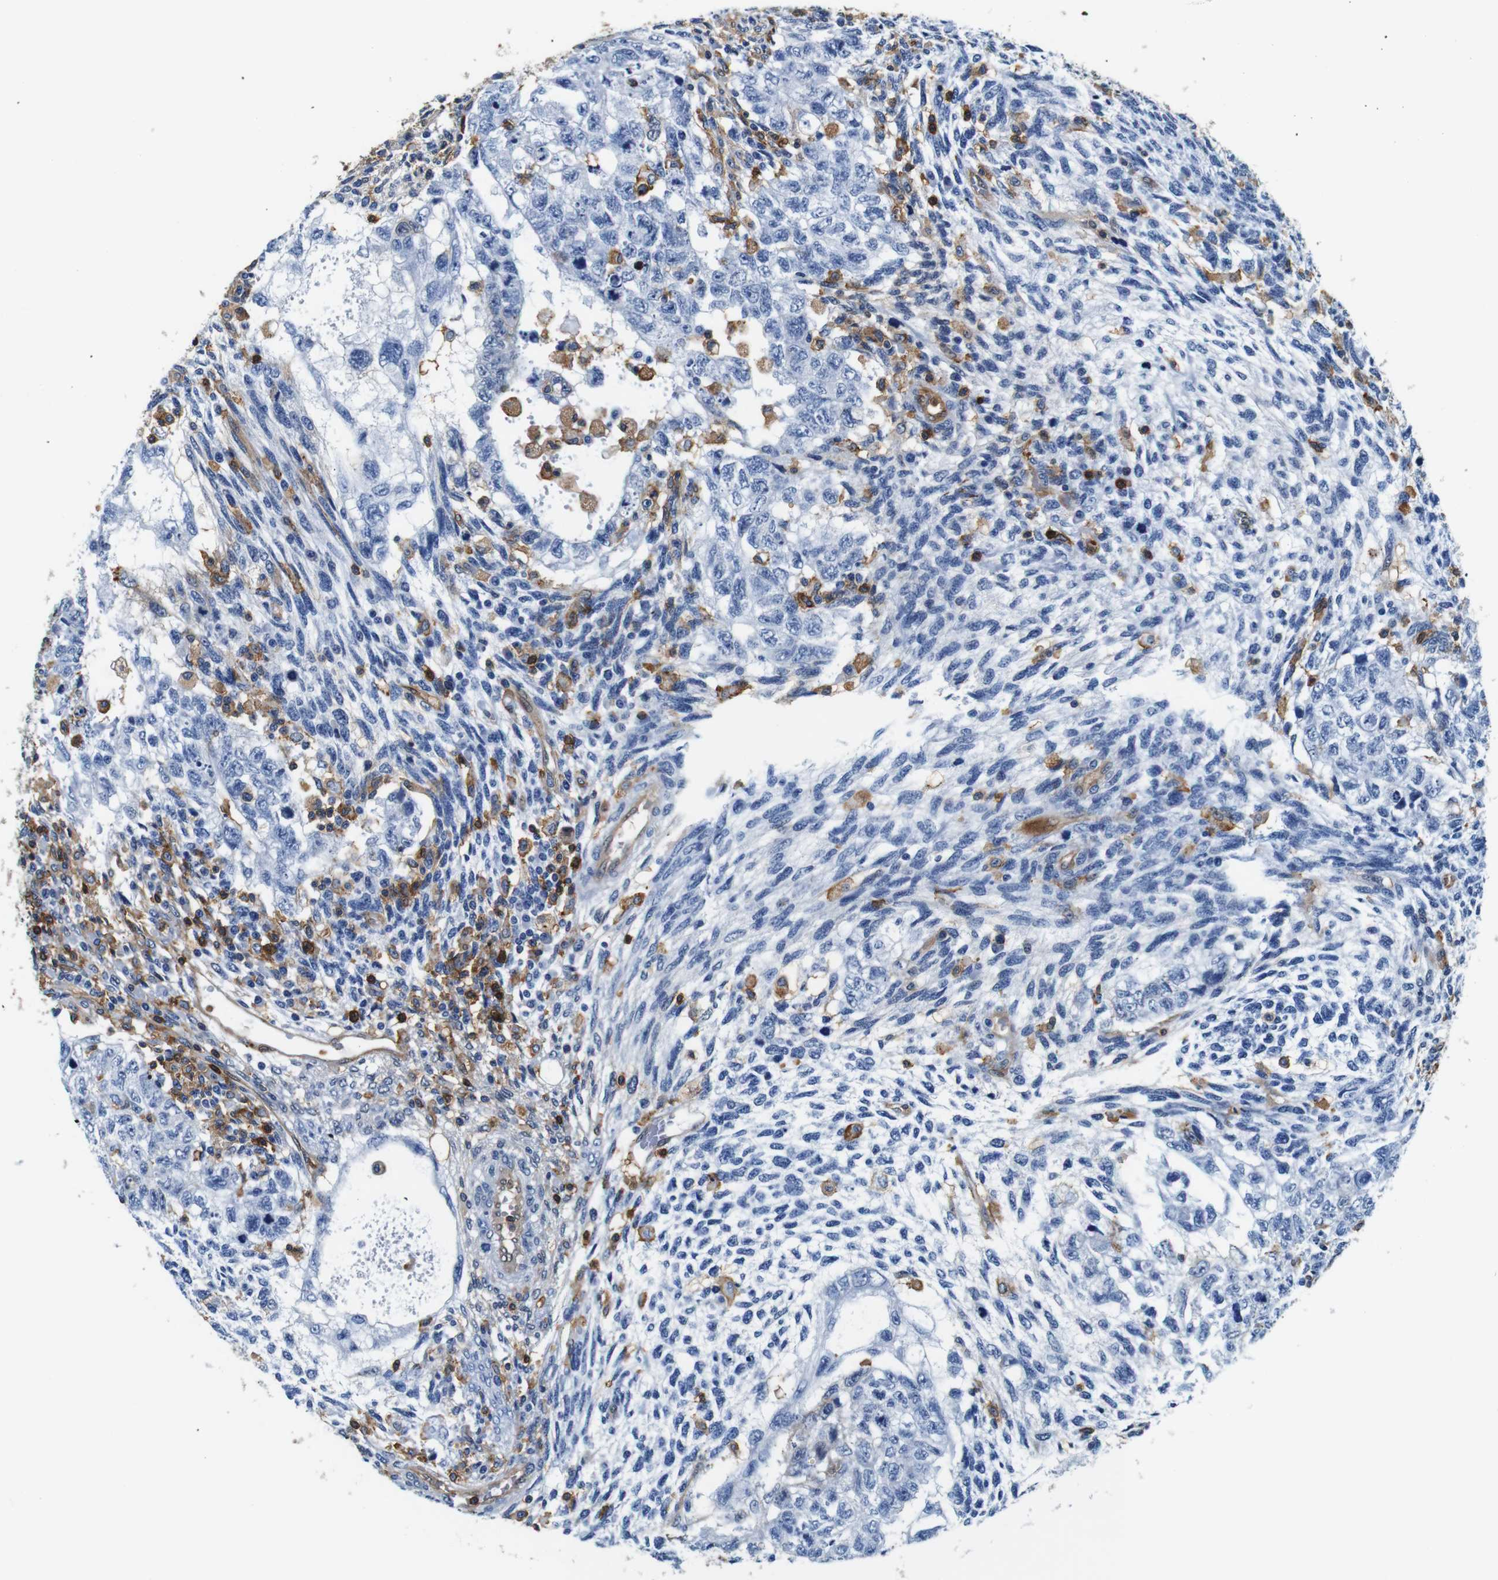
{"staining": {"intensity": "negative", "quantity": "none", "location": "none"}, "tissue": "testis cancer", "cell_type": "Tumor cells", "image_type": "cancer", "snomed": [{"axis": "morphology", "description": "Normal tissue, NOS"}, {"axis": "morphology", "description": "Carcinoma, Embryonal, NOS"}, {"axis": "topography", "description": "Testis"}], "caption": "This is an IHC photomicrograph of human testis cancer (embryonal carcinoma). There is no positivity in tumor cells.", "gene": "ANXA1", "patient": {"sex": "male", "age": 36}}